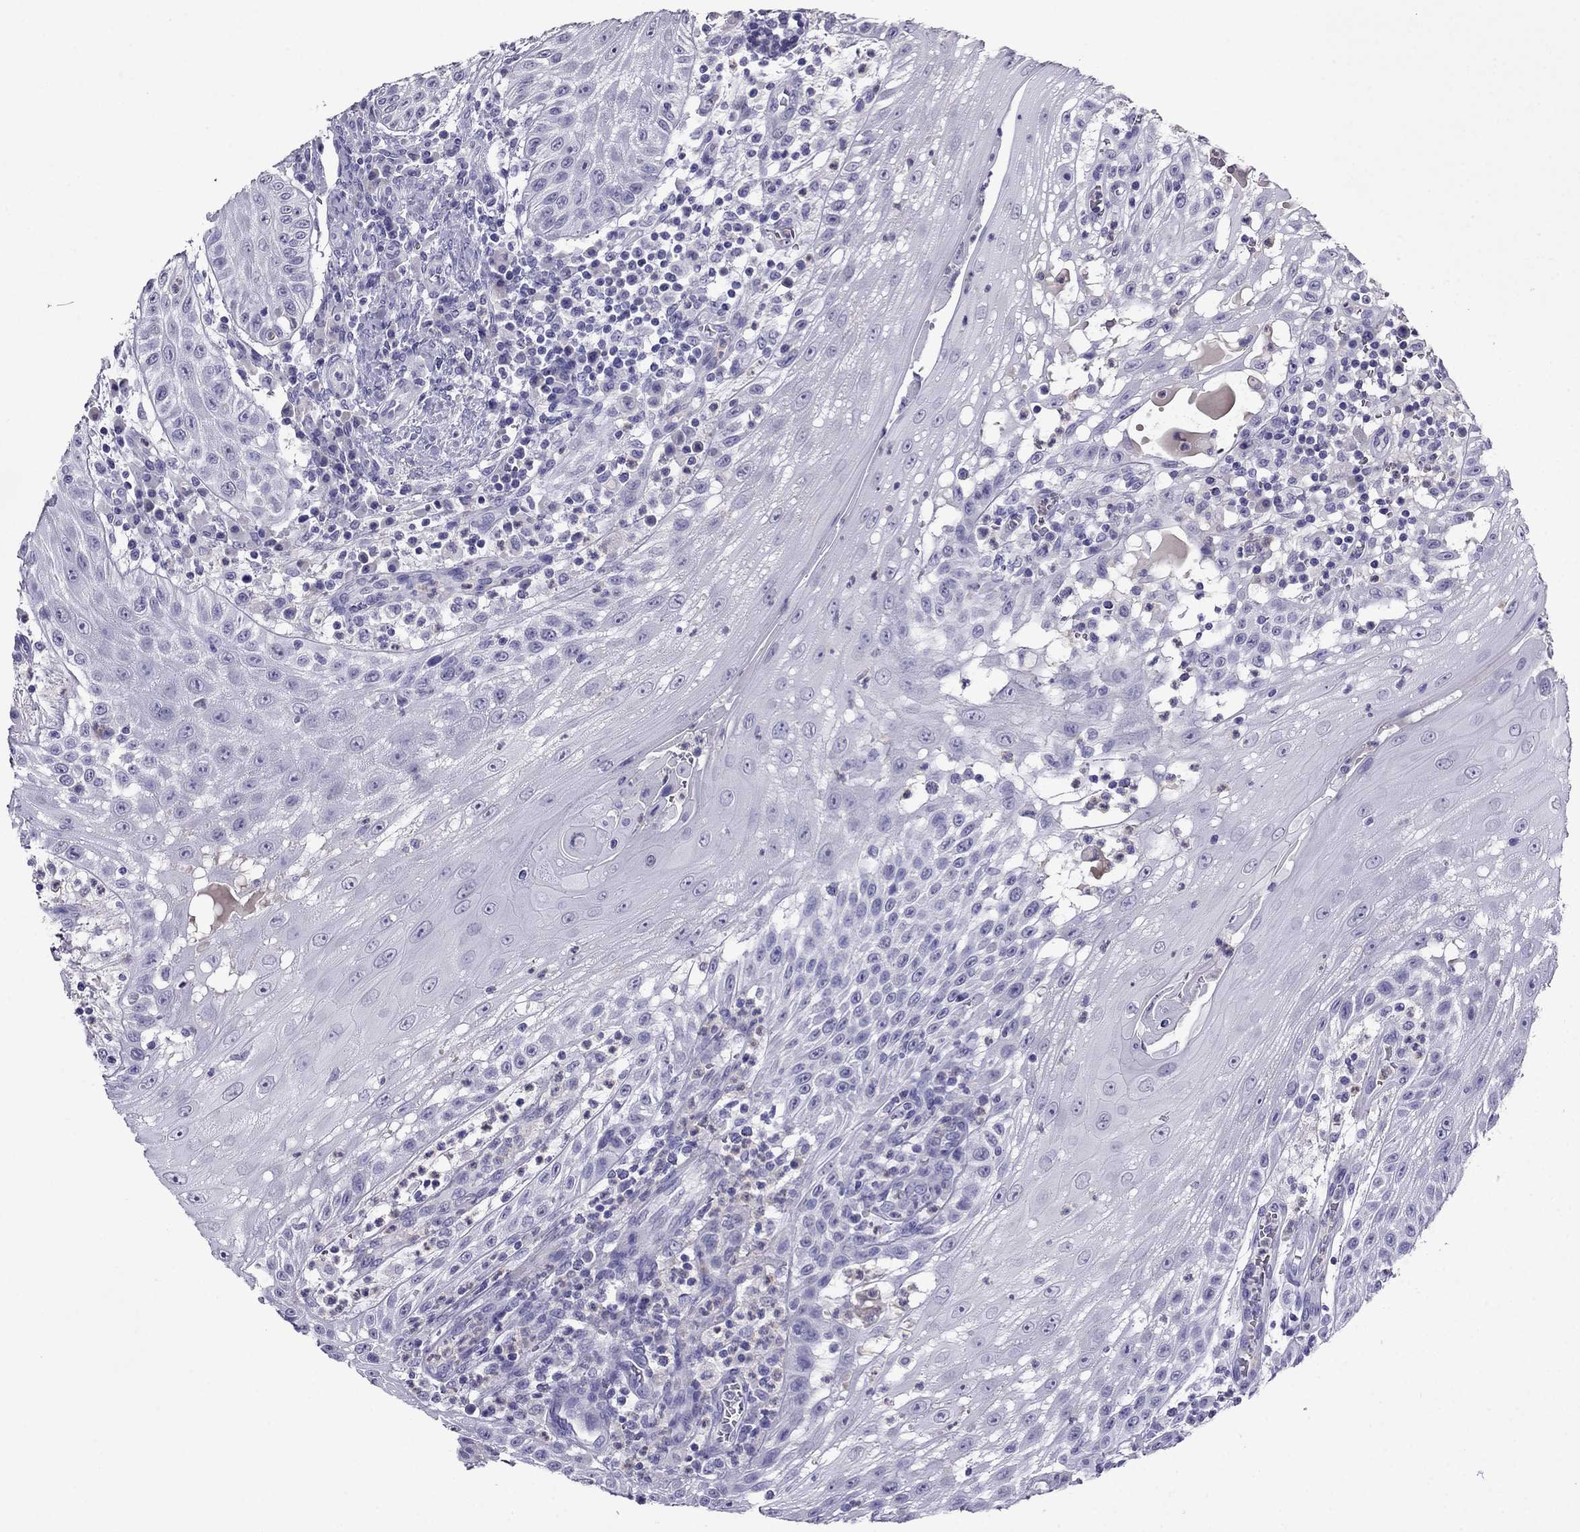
{"staining": {"intensity": "negative", "quantity": "none", "location": "none"}, "tissue": "head and neck cancer", "cell_type": "Tumor cells", "image_type": "cancer", "snomed": [{"axis": "morphology", "description": "Squamous cell carcinoma, NOS"}, {"axis": "topography", "description": "Oral tissue"}, {"axis": "topography", "description": "Head-Neck"}], "caption": "Histopathology image shows no protein staining in tumor cells of head and neck cancer (squamous cell carcinoma) tissue.", "gene": "CDHR4", "patient": {"sex": "male", "age": 58}}